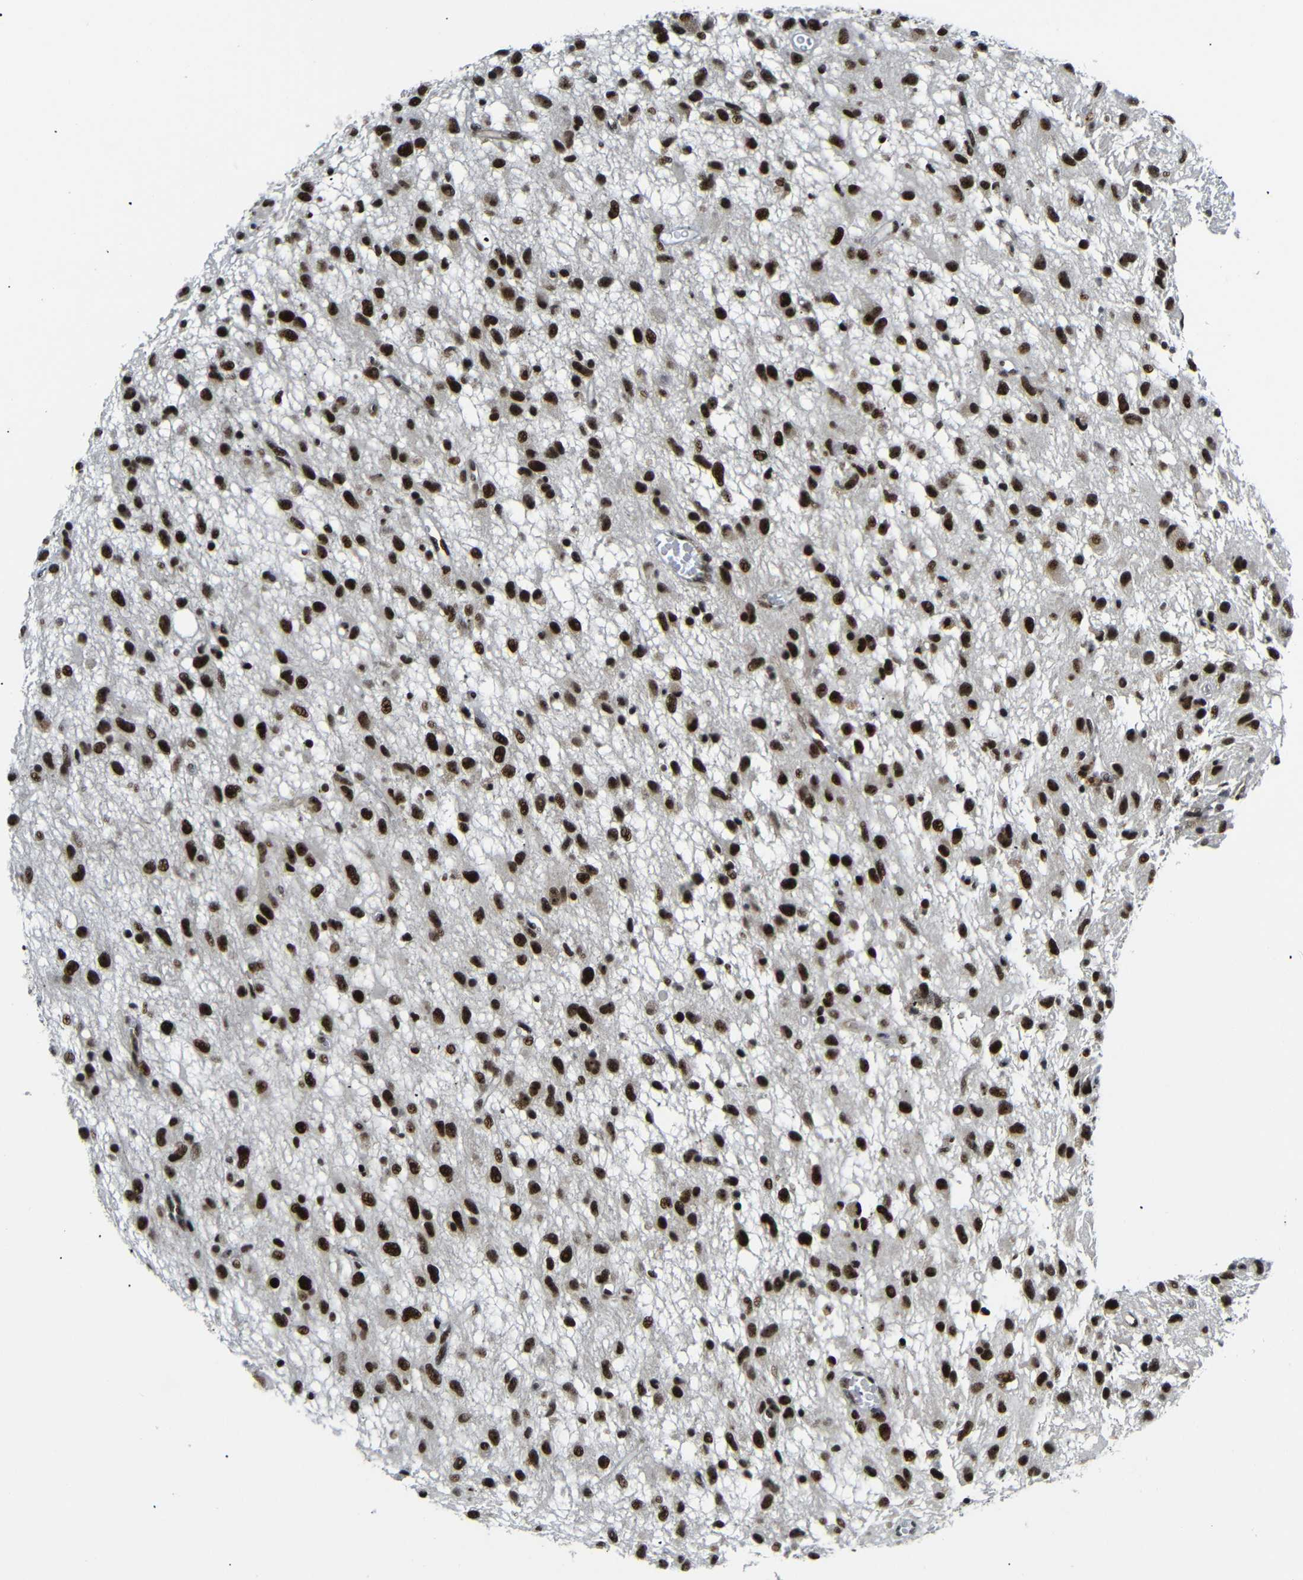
{"staining": {"intensity": "strong", "quantity": ">75%", "location": "nuclear"}, "tissue": "glioma", "cell_type": "Tumor cells", "image_type": "cancer", "snomed": [{"axis": "morphology", "description": "Glioma, malignant, Low grade"}, {"axis": "topography", "description": "Brain"}], "caption": "Immunohistochemistry (IHC) of human malignant glioma (low-grade) exhibits high levels of strong nuclear expression in approximately >75% of tumor cells.", "gene": "SETDB2", "patient": {"sex": "male", "age": 77}}